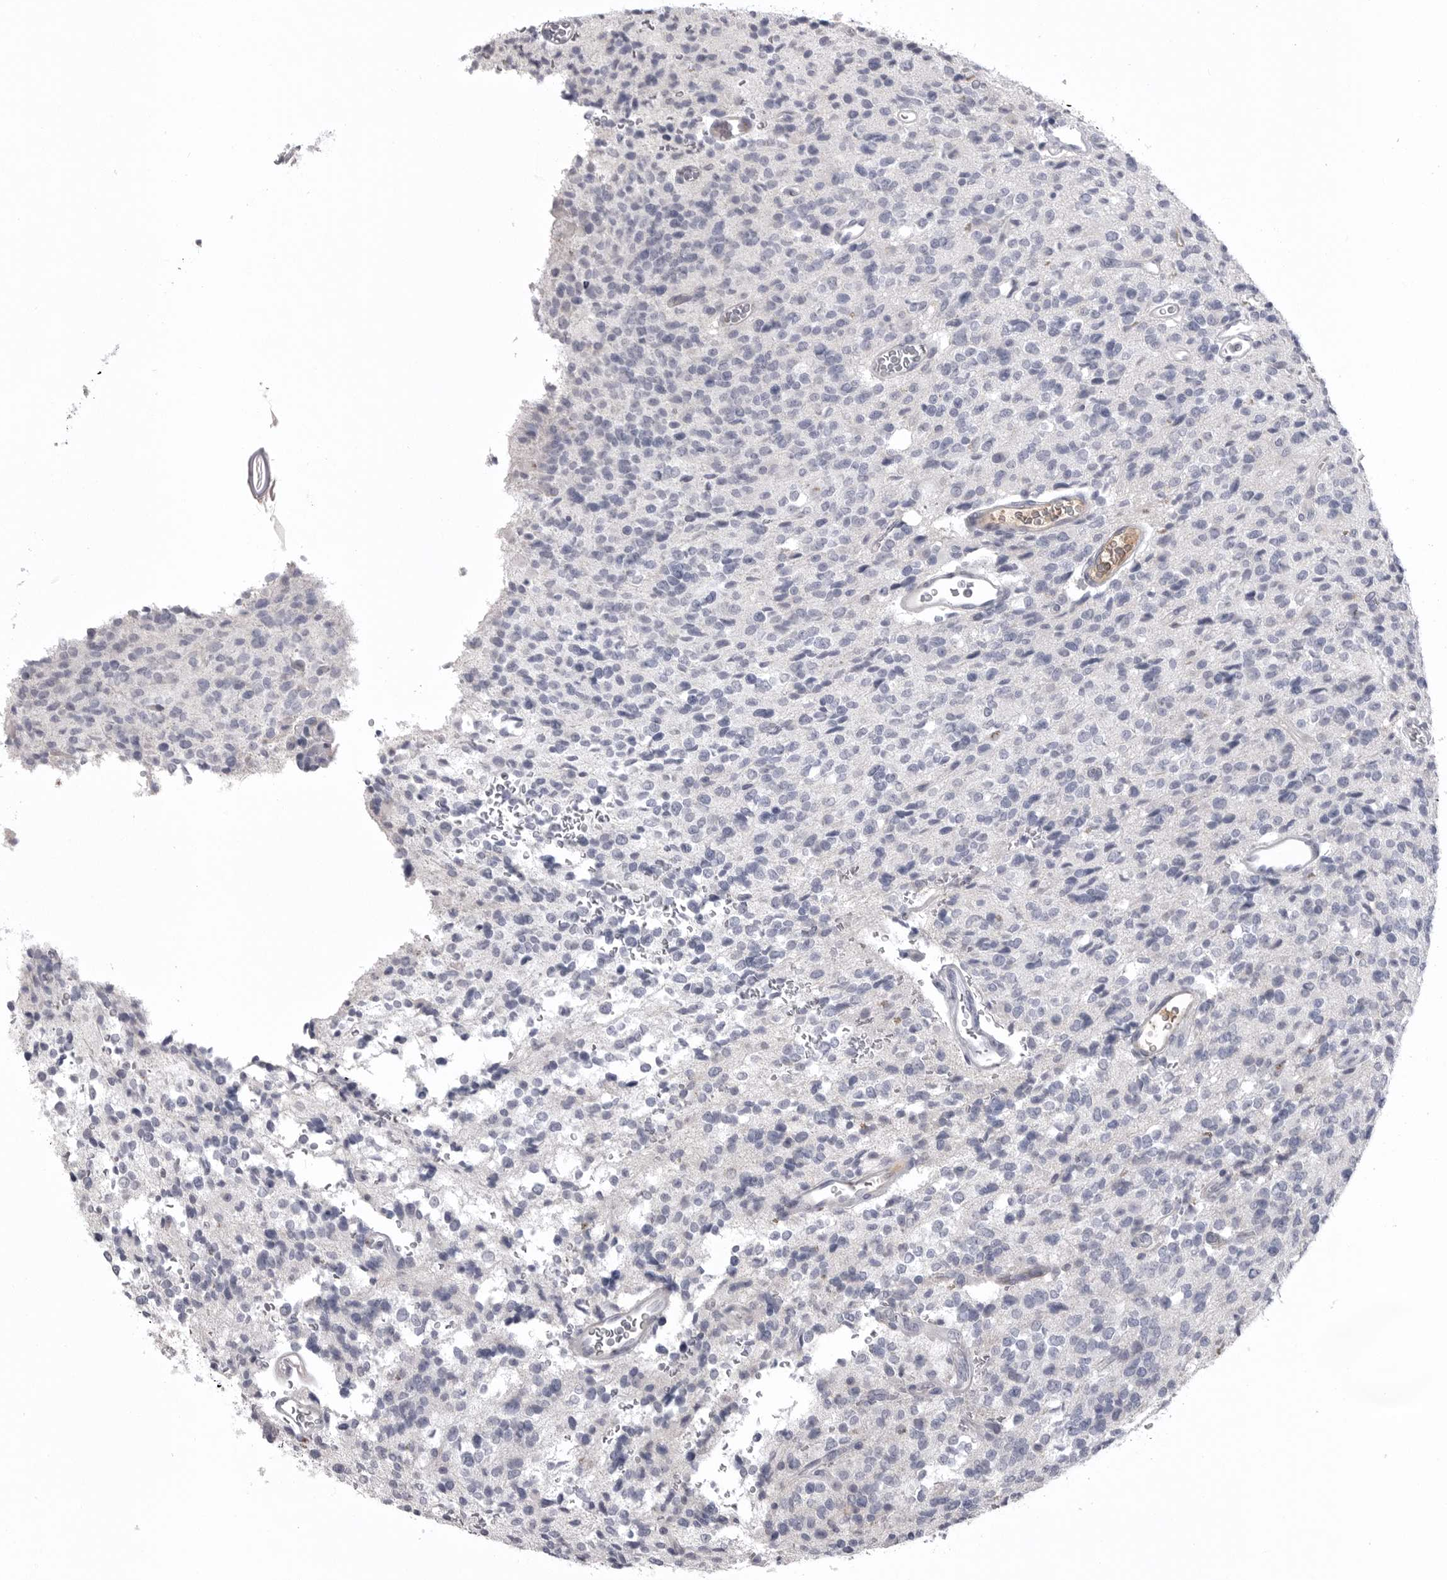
{"staining": {"intensity": "negative", "quantity": "none", "location": "none"}, "tissue": "glioma", "cell_type": "Tumor cells", "image_type": "cancer", "snomed": [{"axis": "morphology", "description": "Glioma, malignant, High grade"}, {"axis": "topography", "description": "Brain"}], "caption": "DAB immunohistochemical staining of human glioma demonstrates no significant staining in tumor cells. Nuclei are stained in blue.", "gene": "SERPING1", "patient": {"sex": "male", "age": 34}}